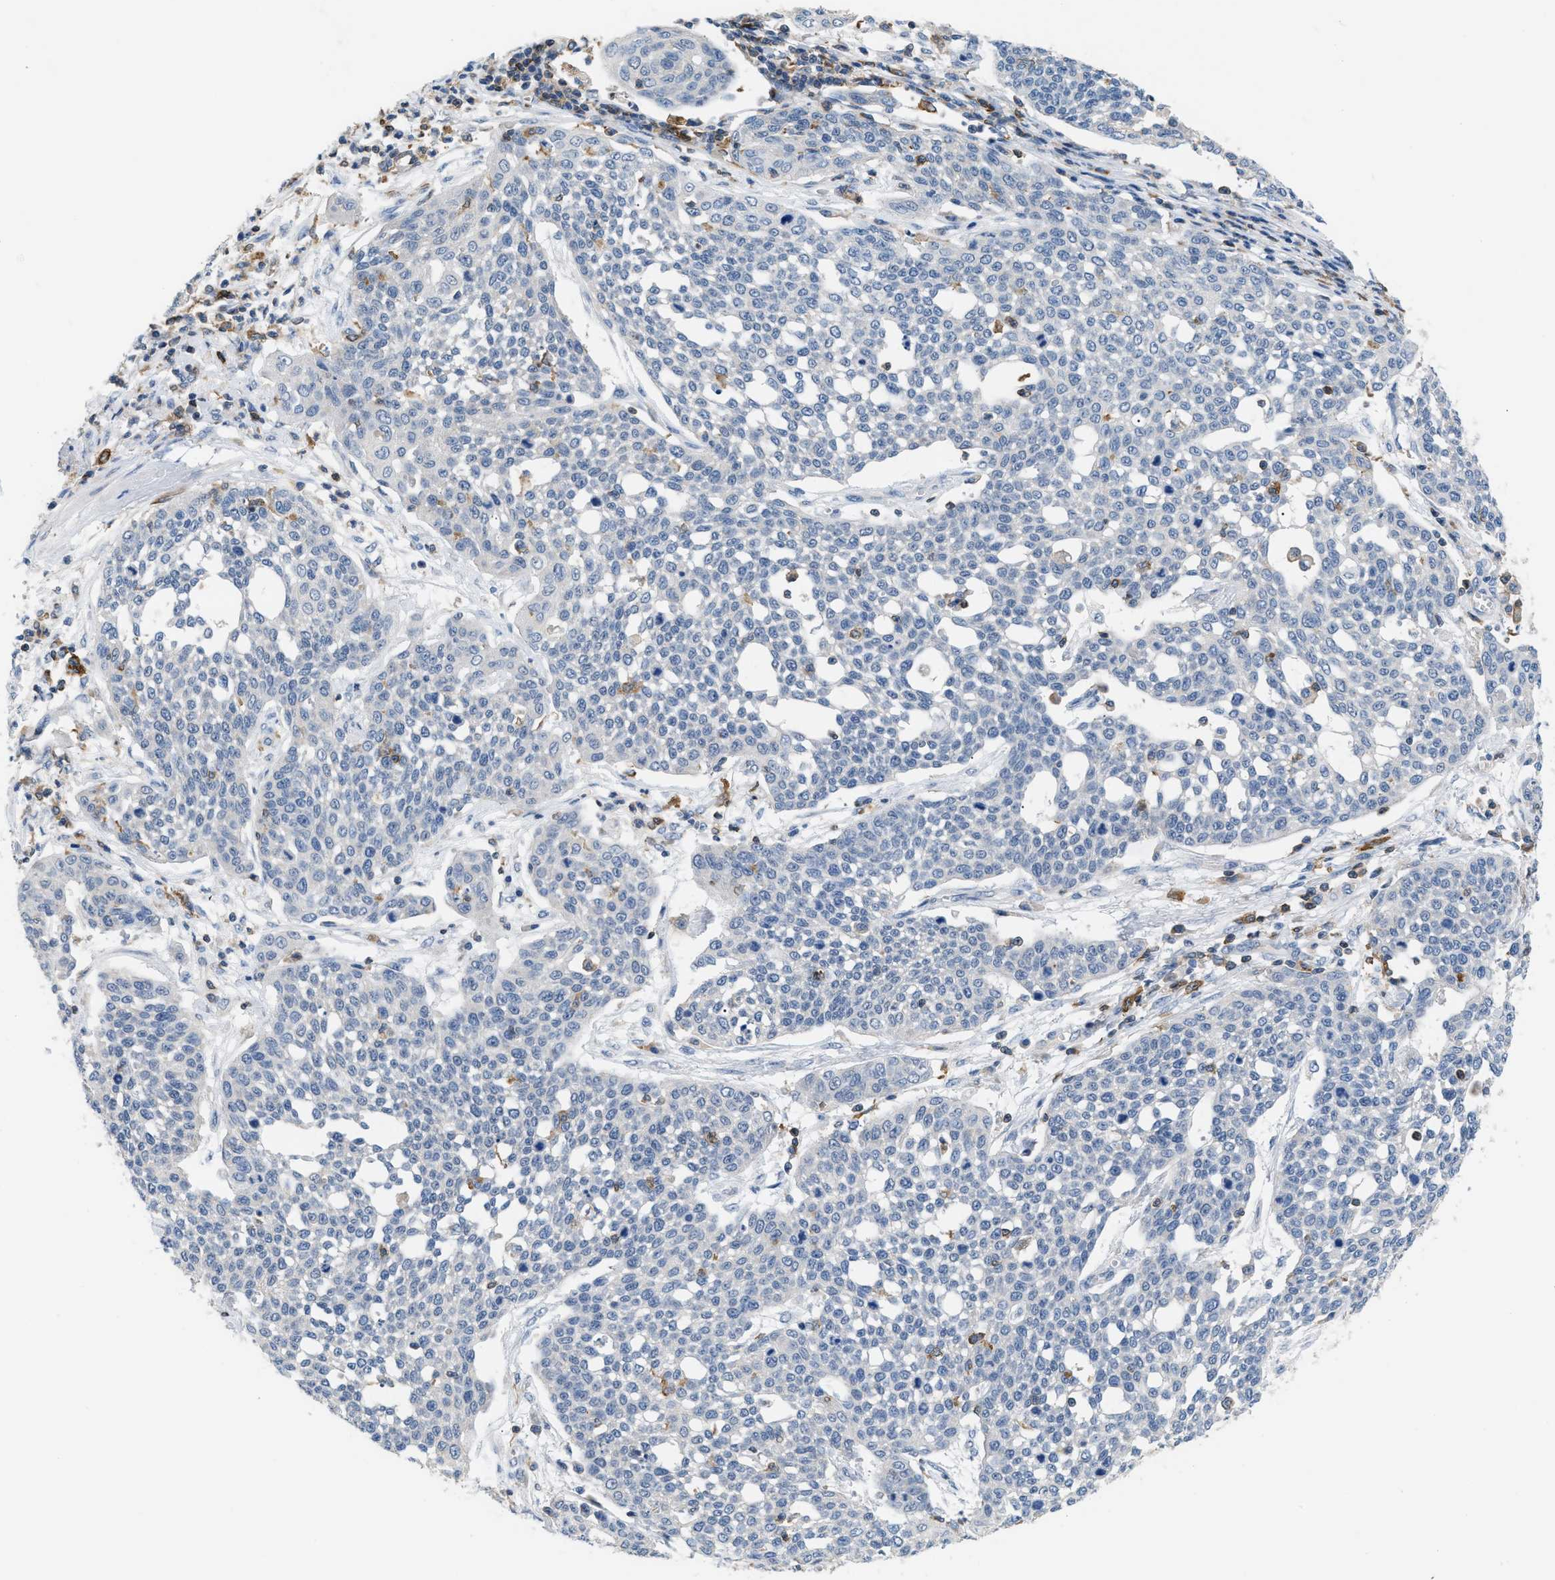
{"staining": {"intensity": "negative", "quantity": "none", "location": "none"}, "tissue": "cervical cancer", "cell_type": "Tumor cells", "image_type": "cancer", "snomed": [{"axis": "morphology", "description": "Squamous cell carcinoma, NOS"}, {"axis": "topography", "description": "Cervix"}], "caption": "A high-resolution histopathology image shows IHC staining of cervical cancer (squamous cell carcinoma), which demonstrates no significant positivity in tumor cells.", "gene": "INPP5D", "patient": {"sex": "female", "age": 34}}